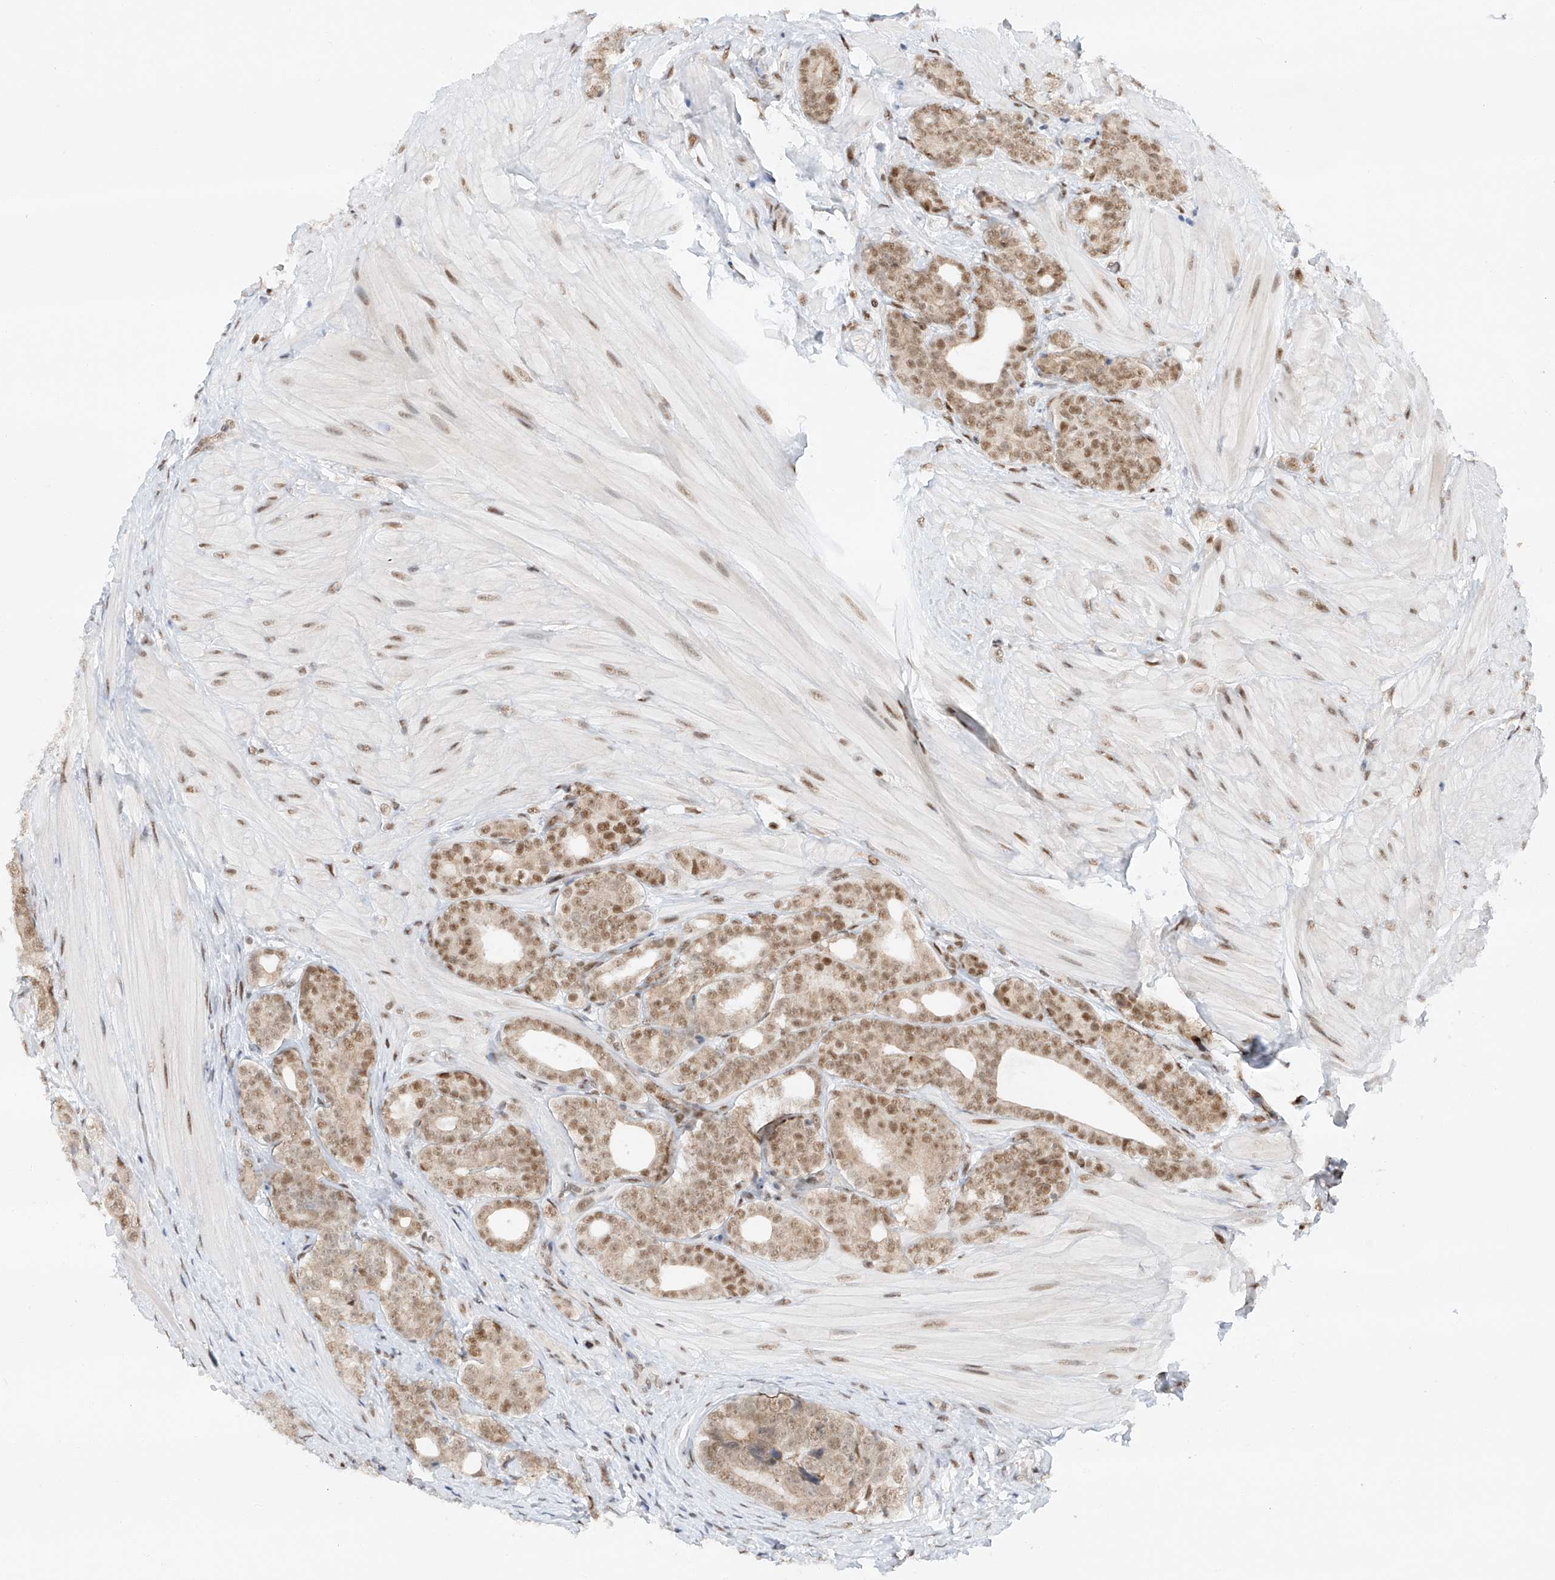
{"staining": {"intensity": "moderate", "quantity": ">75%", "location": "nuclear"}, "tissue": "prostate cancer", "cell_type": "Tumor cells", "image_type": "cancer", "snomed": [{"axis": "morphology", "description": "Adenocarcinoma, High grade"}, {"axis": "topography", "description": "Prostate"}], "caption": "Immunohistochemical staining of human prostate high-grade adenocarcinoma reveals medium levels of moderate nuclear protein positivity in approximately >75% of tumor cells. (DAB (3,3'-diaminobenzidine) = brown stain, brightfield microscopy at high magnification).", "gene": "POGK", "patient": {"sex": "male", "age": 56}}